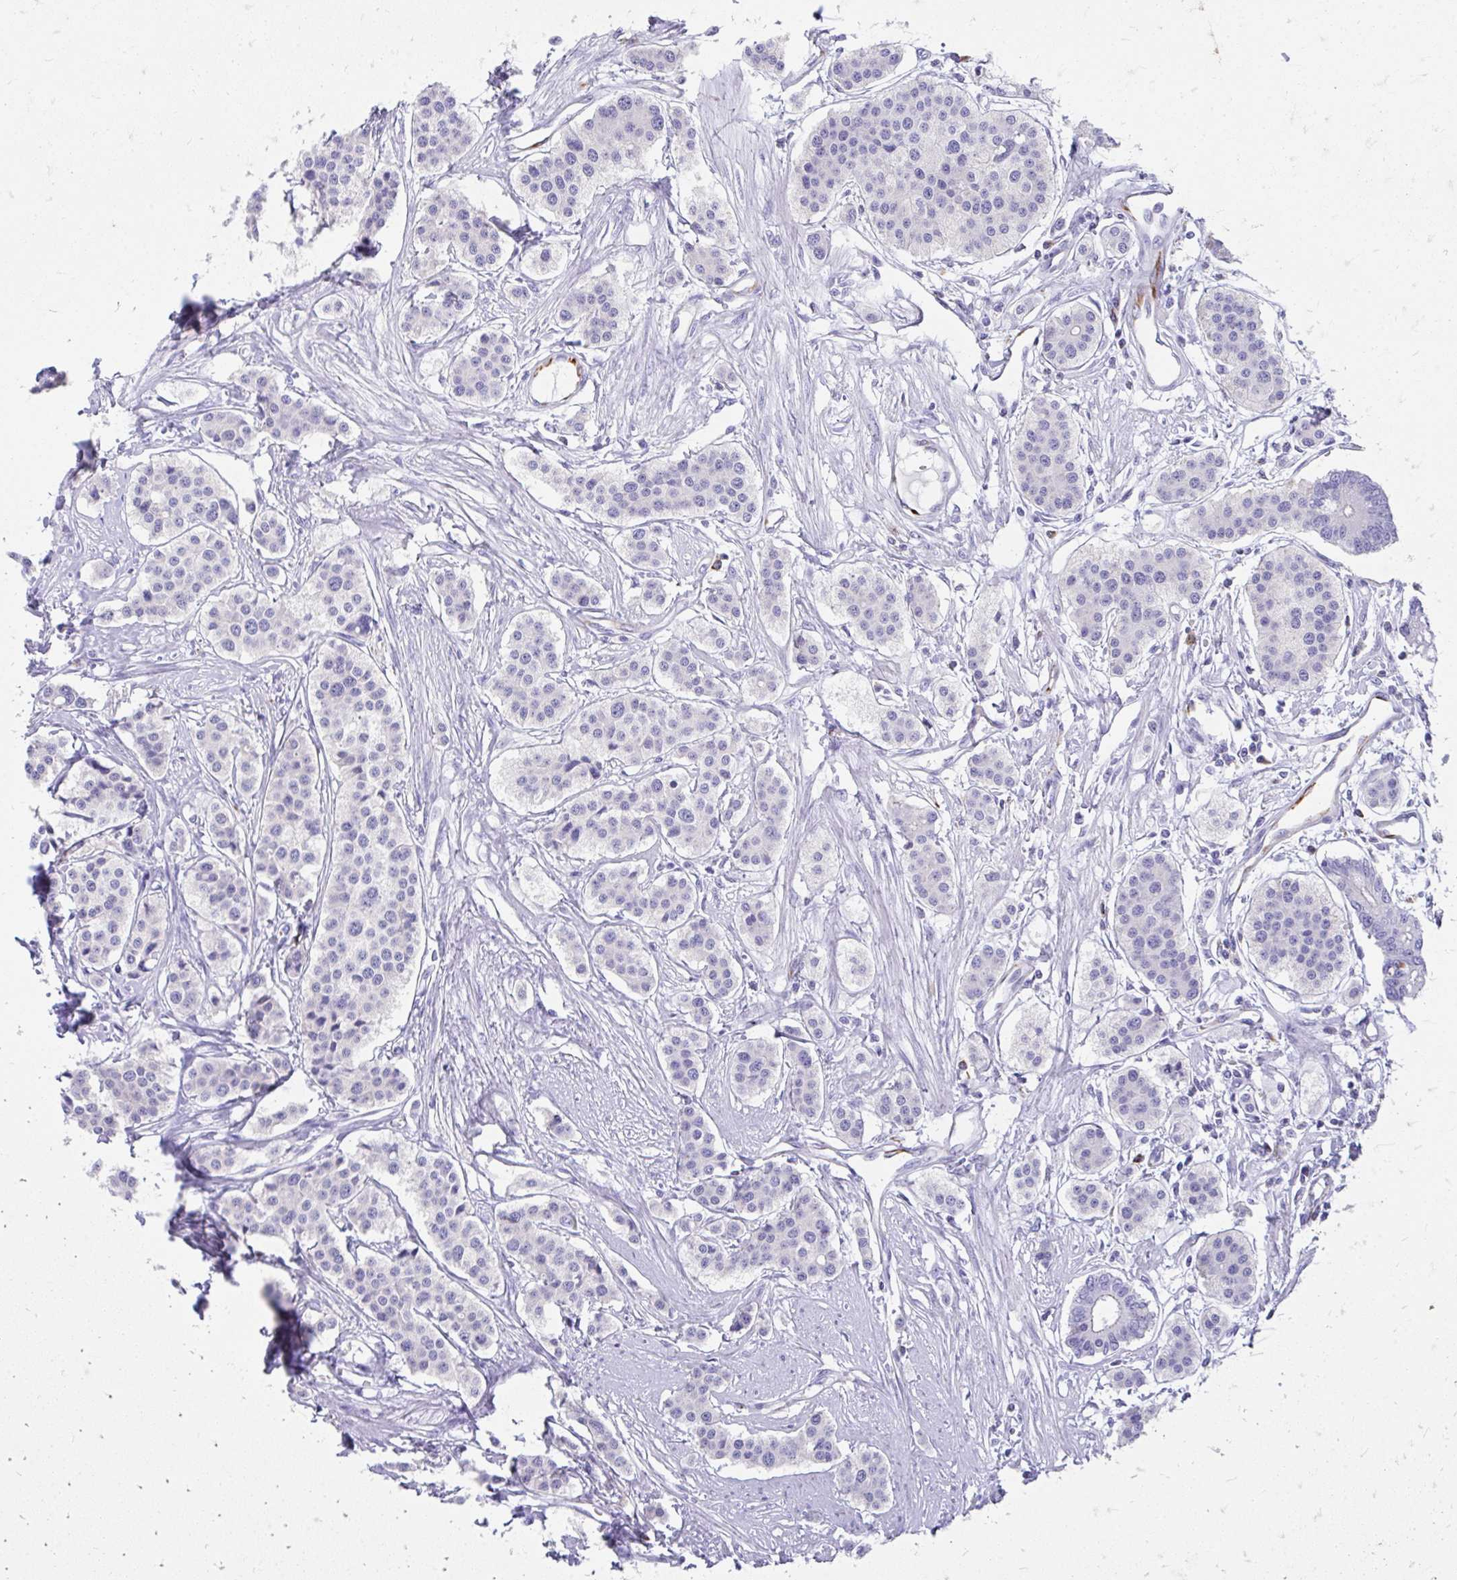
{"staining": {"intensity": "negative", "quantity": "none", "location": "none"}, "tissue": "carcinoid", "cell_type": "Tumor cells", "image_type": "cancer", "snomed": [{"axis": "morphology", "description": "Carcinoid, malignant, NOS"}, {"axis": "topography", "description": "Small intestine"}], "caption": "Human carcinoid stained for a protein using IHC exhibits no staining in tumor cells.", "gene": "ZNF699", "patient": {"sex": "male", "age": 60}}